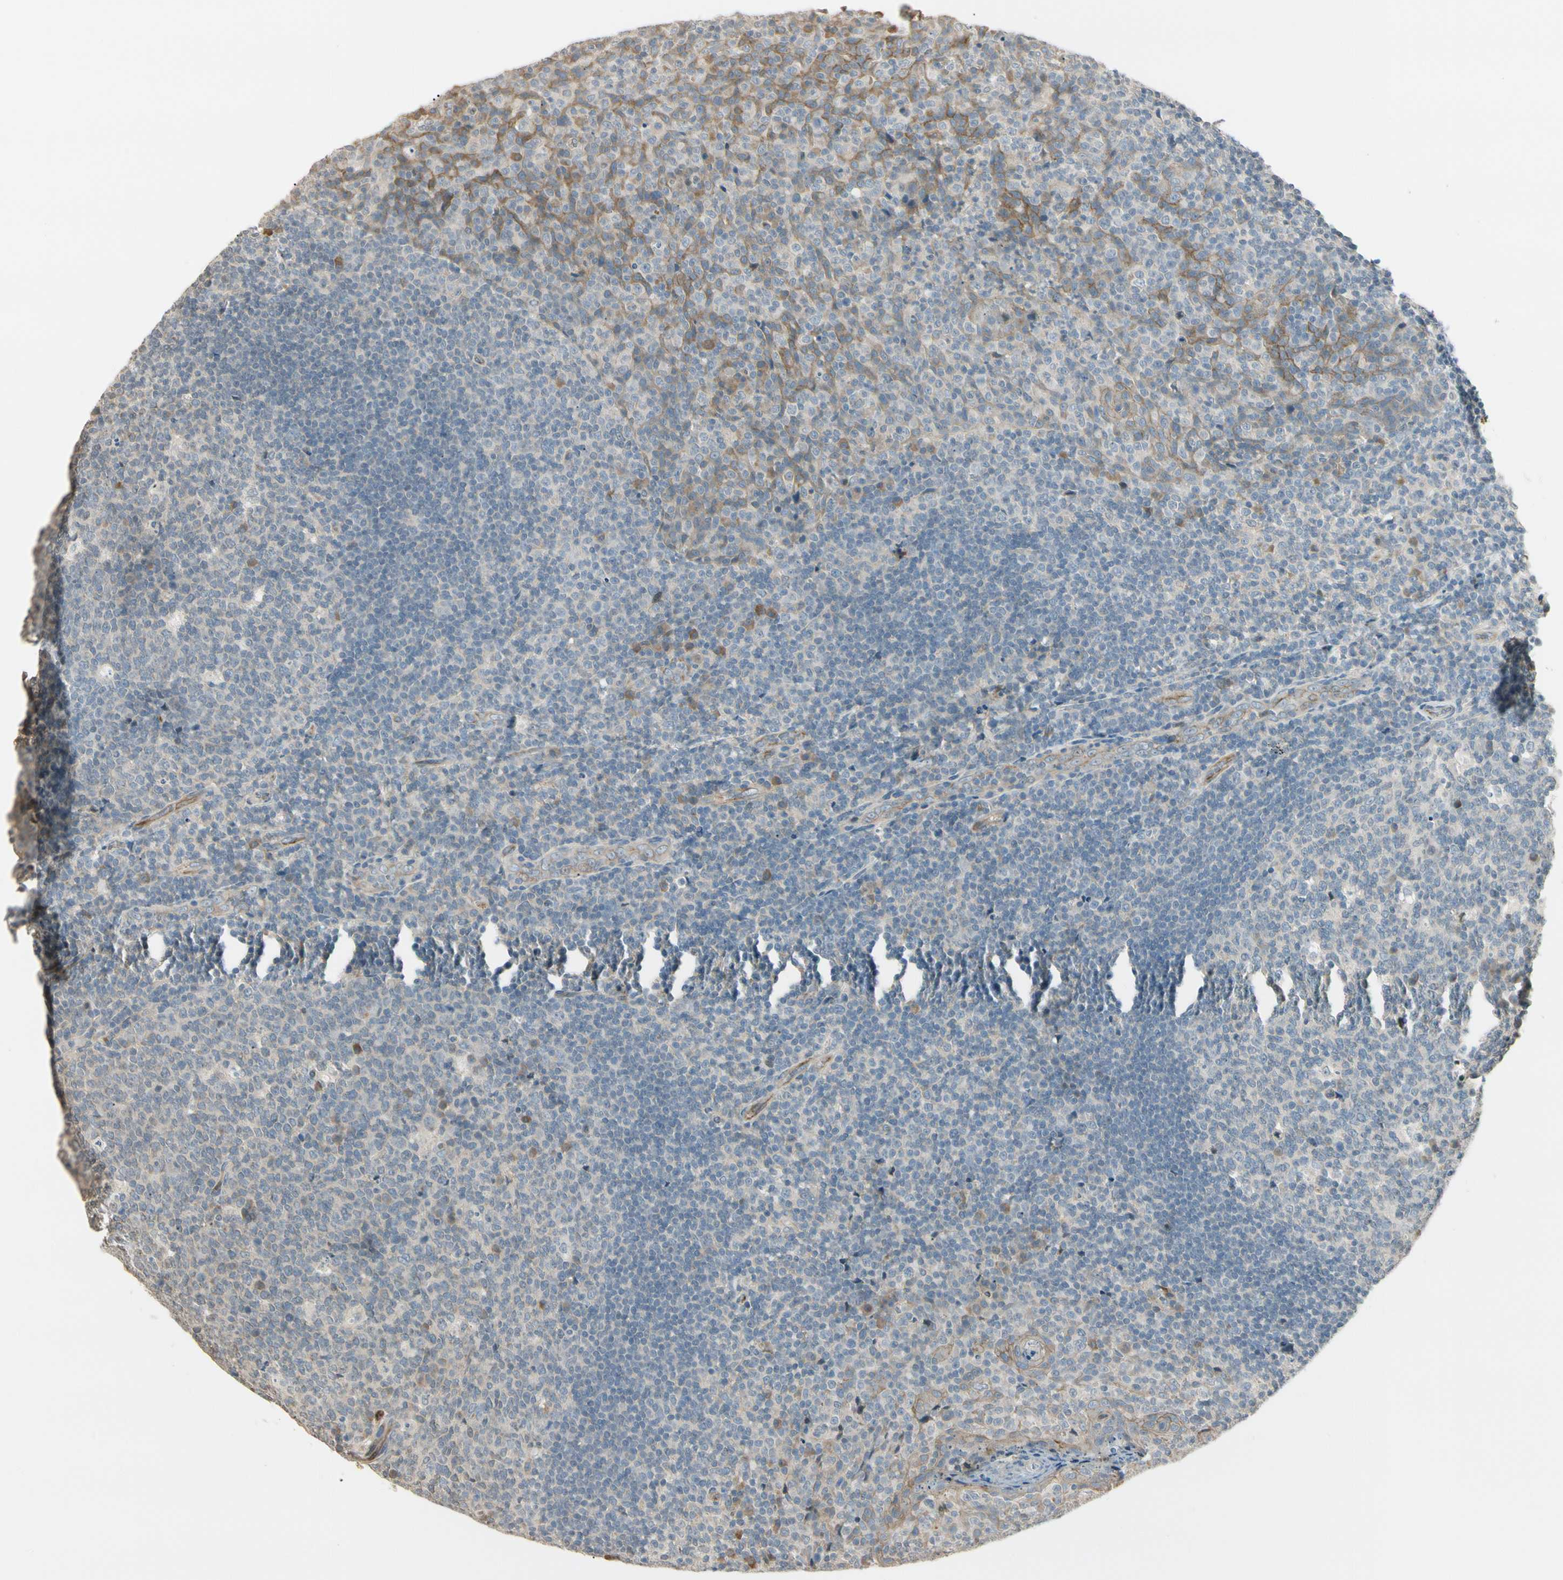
{"staining": {"intensity": "weak", "quantity": "<25%", "location": "cytoplasmic/membranous"}, "tissue": "tonsil", "cell_type": "Germinal center cells", "image_type": "normal", "snomed": [{"axis": "morphology", "description": "Normal tissue, NOS"}, {"axis": "topography", "description": "Tonsil"}], "caption": "This is a photomicrograph of immunohistochemistry staining of benign tonsil, which shows no staining in germinal center cells. Nuclei are stained in blue.", "gene": "P3H2", "patient": {"sex": "male", "age": 17}}